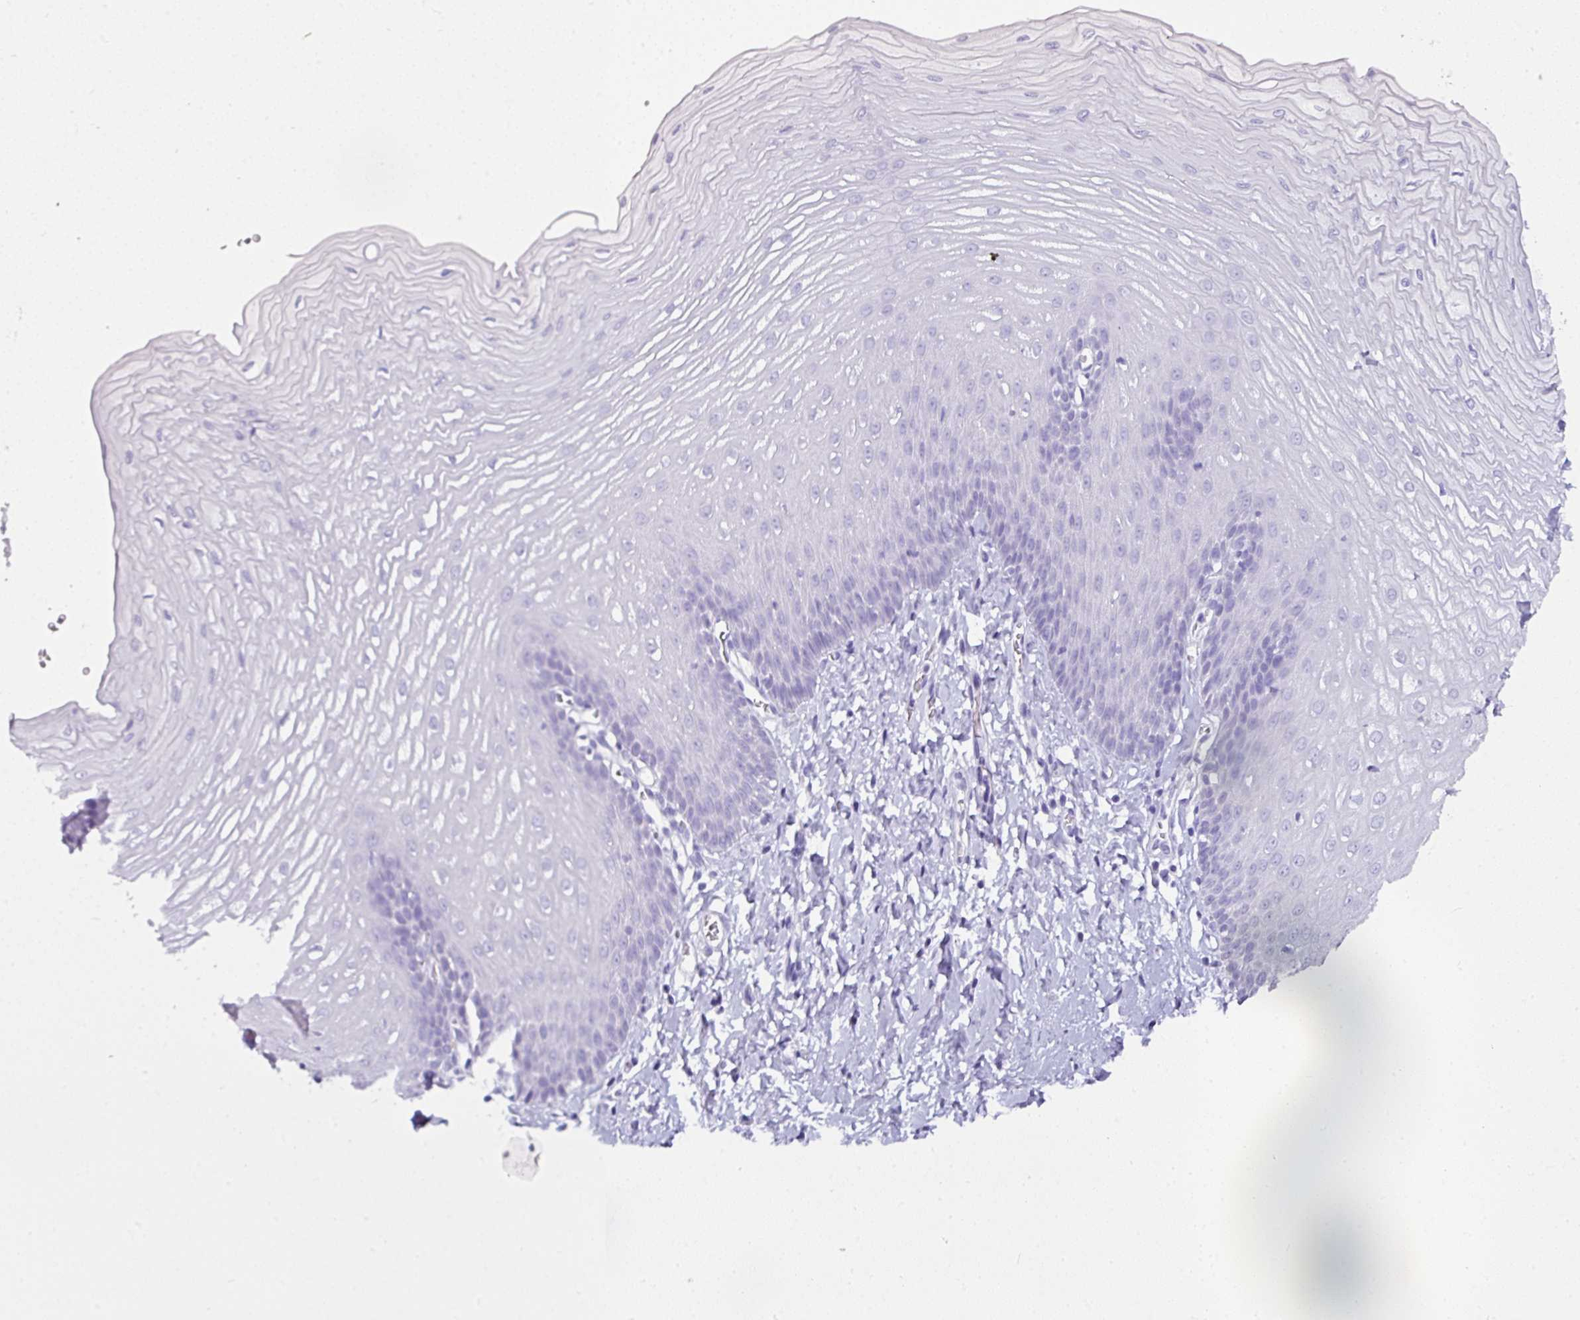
{"staining": {"intensity": "negative", "quantity": "none", "location": "none"}, "tissue": "esophagus", "cell_type": "Squamous epithelial cells", "image_type": "normal", "snomed": [{"axis": "morphology", "description": "Normal tissue, NOS"}, {"axis": "topography", "description": "Esophagus"}], "caption": "A high-resolution histopathology image shows immunohistochemistry staining of benign esophagus, which demonstrates no significant positivity in squamous epithelial cells.", "gene": "NAPSA", "patient": {"sex": "male", "age": 70}}